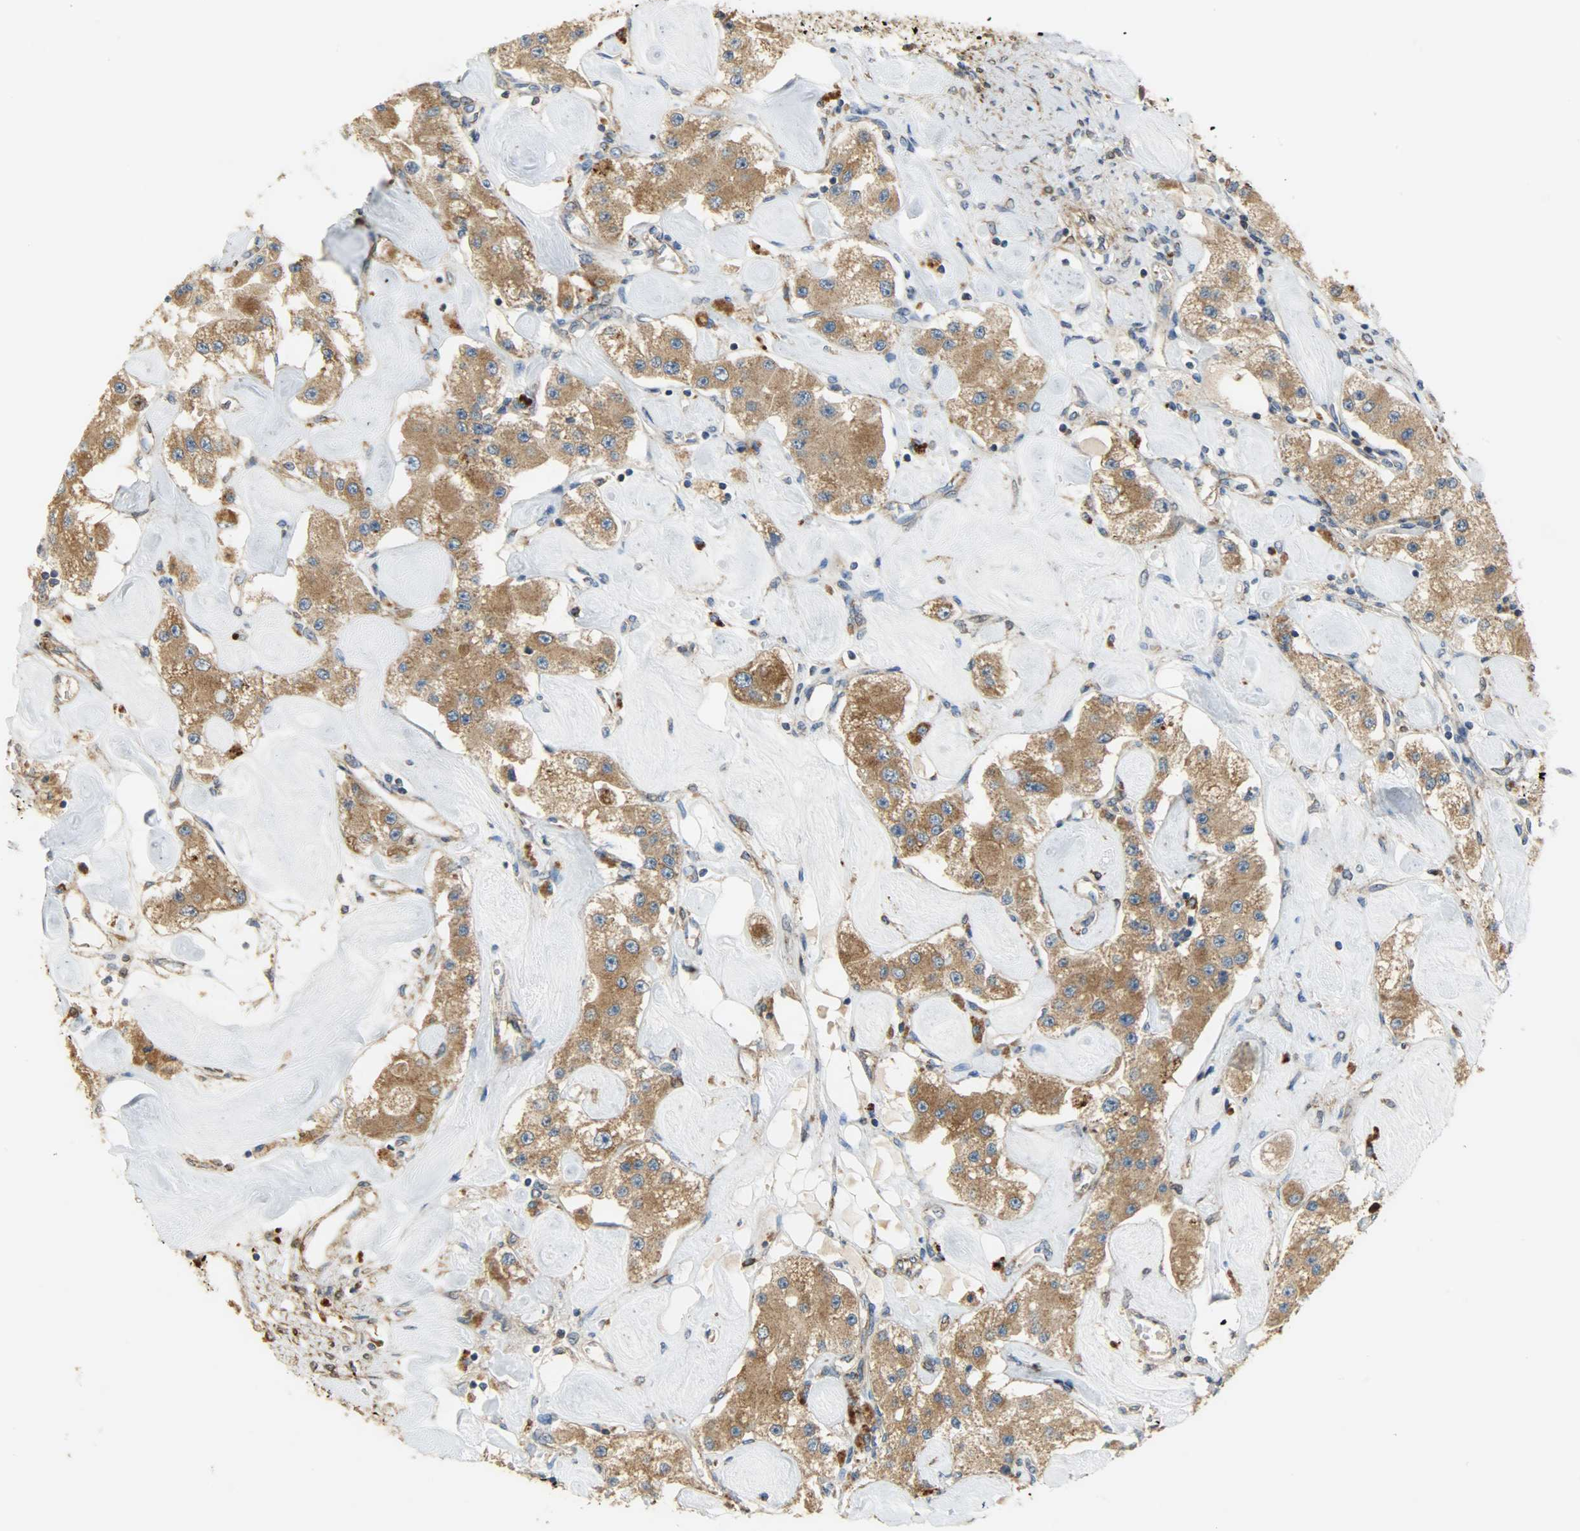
{"staining": {"intensity": "strong", "quantity": ">75%", "location": "cytoplasmic/membranous"}, "tissue": "carcinoid", "cell_type": "Tumor cells", "image_type": "cancer", "snomed": [{"axis": "morphology", "description": "Carcinoid, malignant, NOS"}, {"axis": "topography", "description": "Pancreas"}], "caption": "Strong cytoplasmic/membranous protein staining is present in about >75% of tumor cells in carcinoid.", "gene": "C1orf198", "patient": {"sex": "male", "age": 41}}